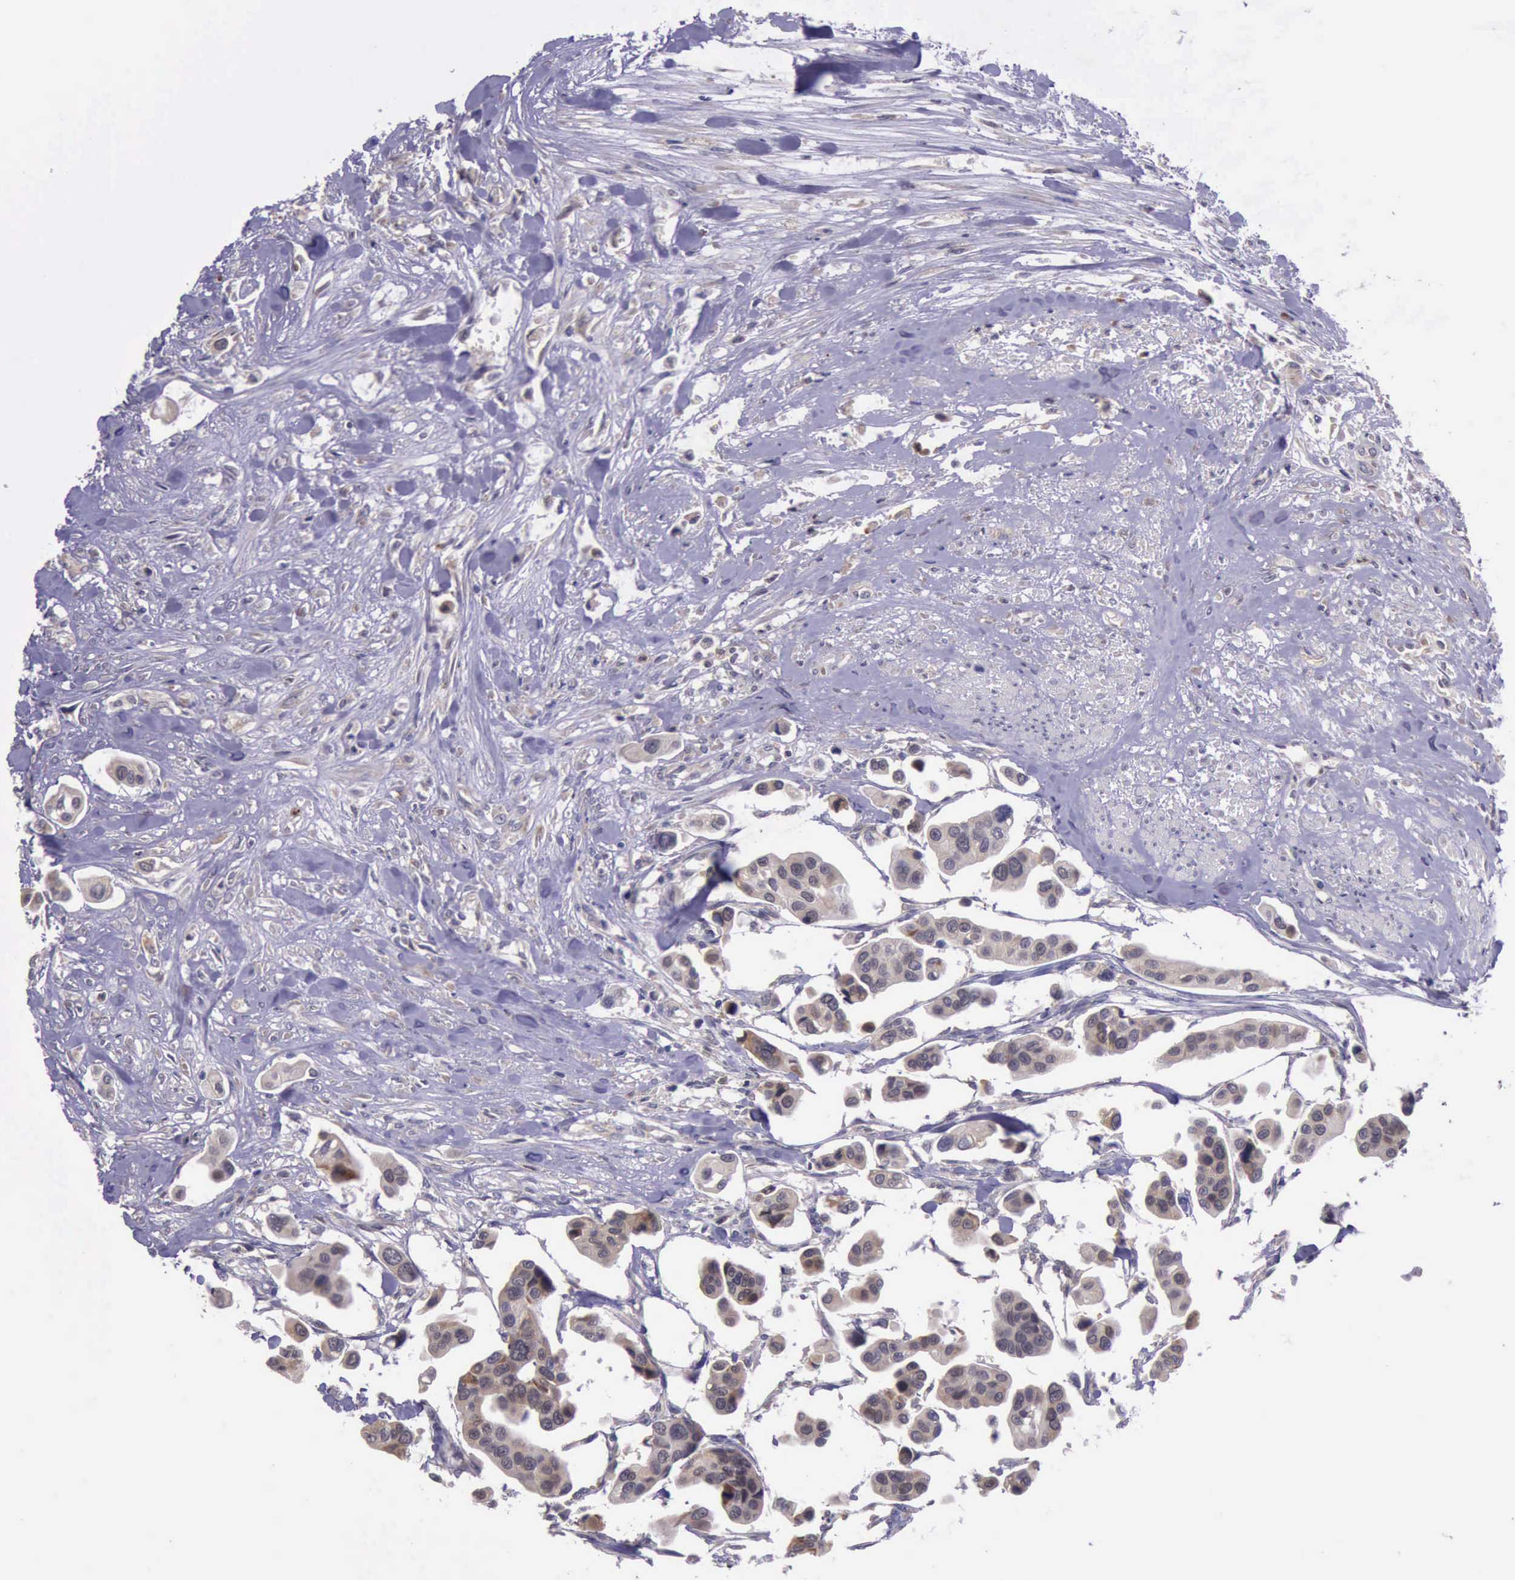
{"staining": {"intensity": "weak", "quantity": ">75%", "location": "cytoplasmic/membranous"}, "tissue": "urothelial cancer", "cell_type": "Tumor cells", "image_type": "cancer", "snomed": [{"axis": "morphology", "description": "Adenocarcinoma, NOS"}, {"axis": "topography", "description": "Urinary bladder"}], "caption": "Tumor cells exhibit low levels of weak cytoplasmic/membranous positivity in approximately >75% of cells in human adenocarcinoma. The staining was performed using DAB, with brown indicating positive protein expression. Nuclei are stained blue with hematoxylin.", "gene": "PLEK2", "patient": {"sex": "male", "age": 61}}